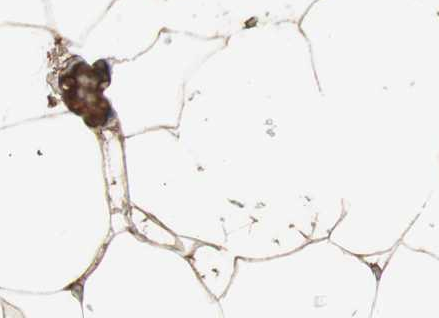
{"staining": {"intensity": "moderate", "quantity": ">75%", "location": "cytoplasmic/membranous"}, "tissue": "adipose tissue", "cell_type": "Adipocytes", "image_type": "normal", "snomed": [{"axis": "morphology", "description": "Normal tissue, NOS"}, {"axis": "topography", "description": "Breast"}, {"axis": "topography", "description": "Adipose tissue"}], "caption": "Human adipose tissue stained for a protein (brown) exhibits moderate cytoplasmic/membranous positive positivity in about >75% of adipocytes.", "gene": "MMP14", "patient": {"sex": "female", "age": 25}}